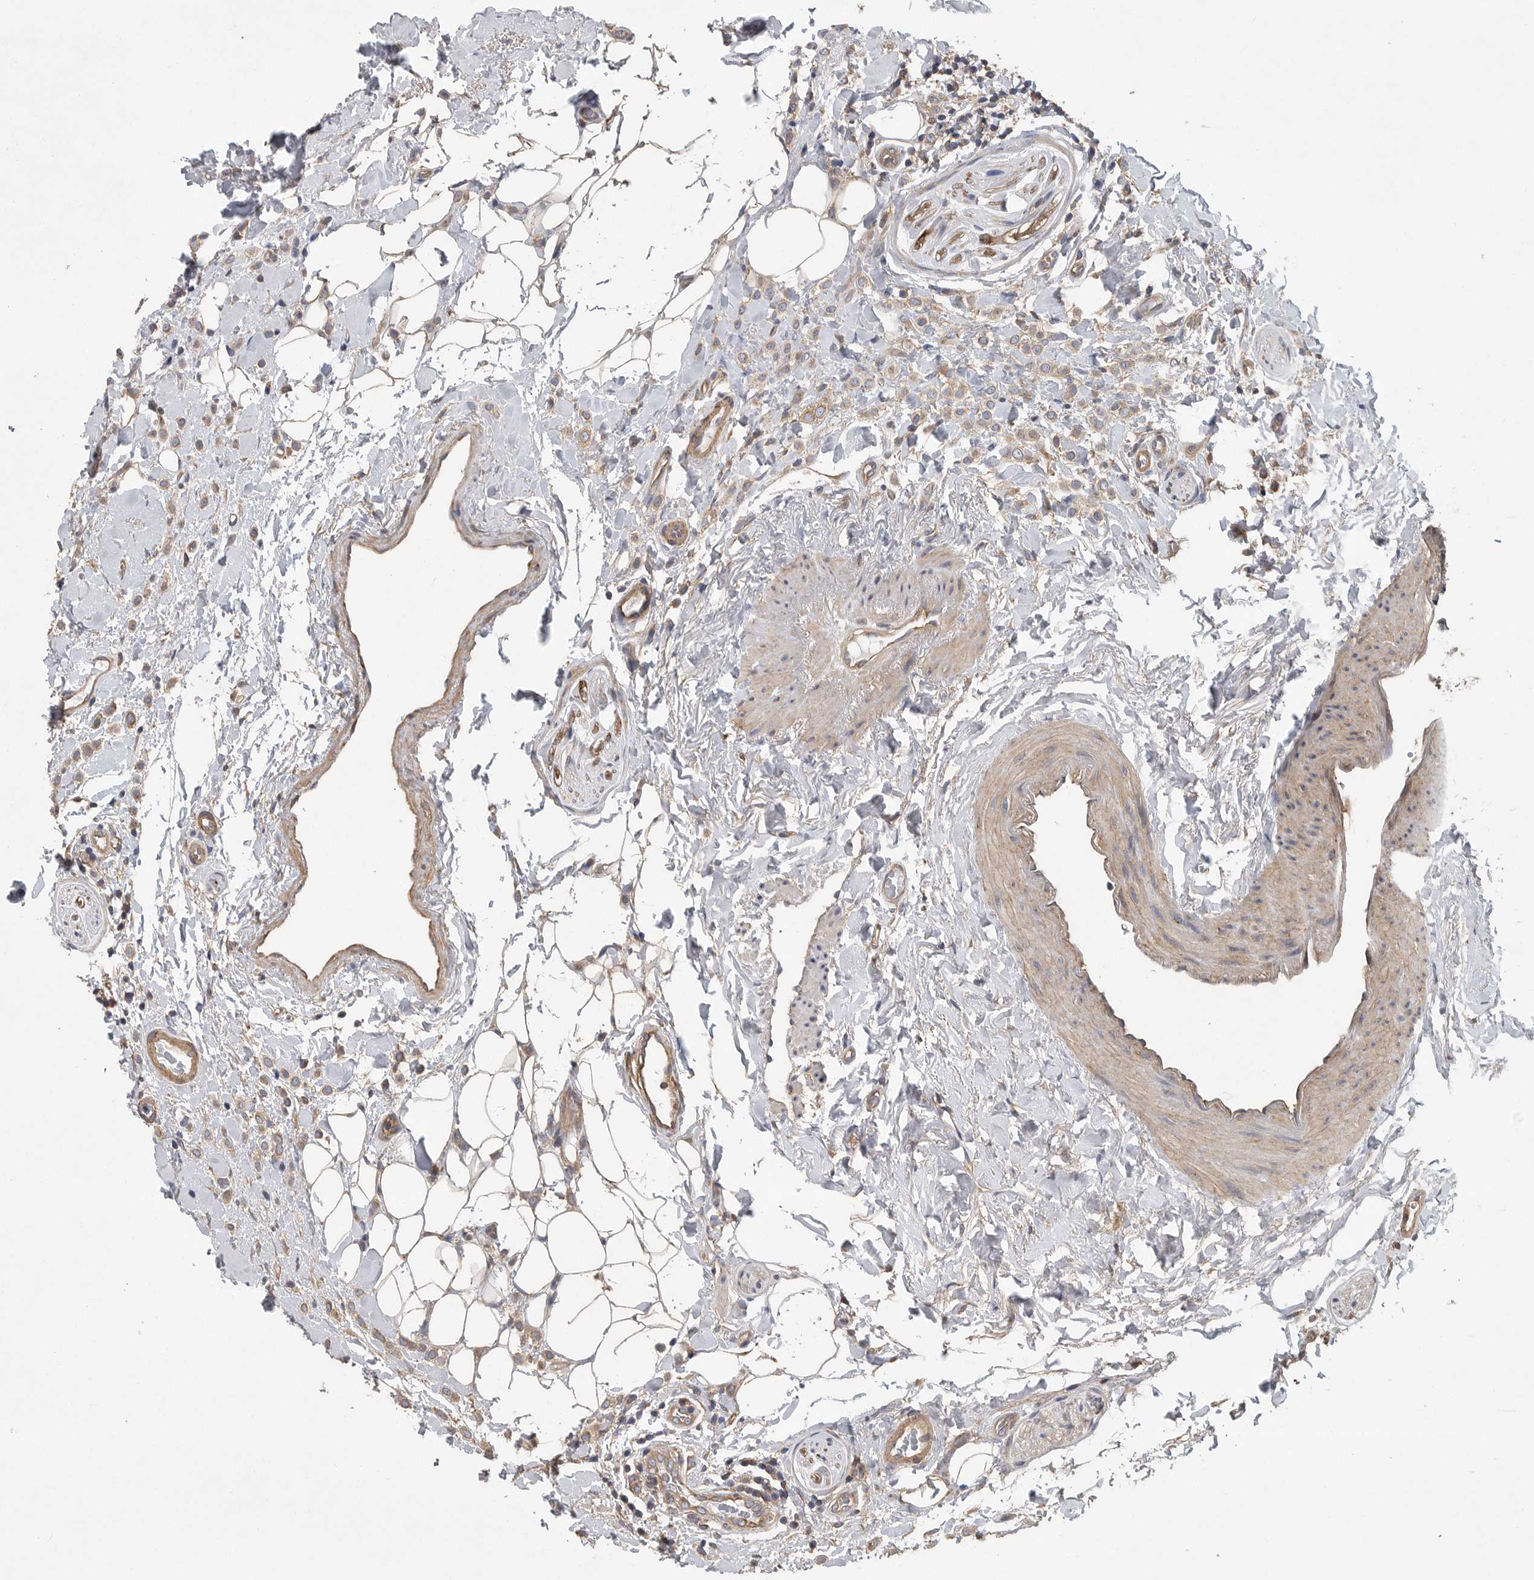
{"staining": {"intensity": "moderate", "quantity": ">75%", "location": "cytoplasmic/membranous"}, "tissue": "breast cancer", "cell_type": "Tumor cells", "image_type": "cancer", "snomed": [{"axis": "morphology", "description": "Normal tissue, NOS"}, {"axis": "morphology", "description": "Lobular carcinoma"}, {"axis": "topography", "description": "Breast"}], "caption": "Moderate cytoplasmic/membranous protein staining is present in about >75% of tumor cells in breast cancer (lobular carcinoma). (brown staining indicates protein expression, while blue staining denotes nuclei).", "gene": "OXR1", "patient": {"sex": "female", "age": 50}}